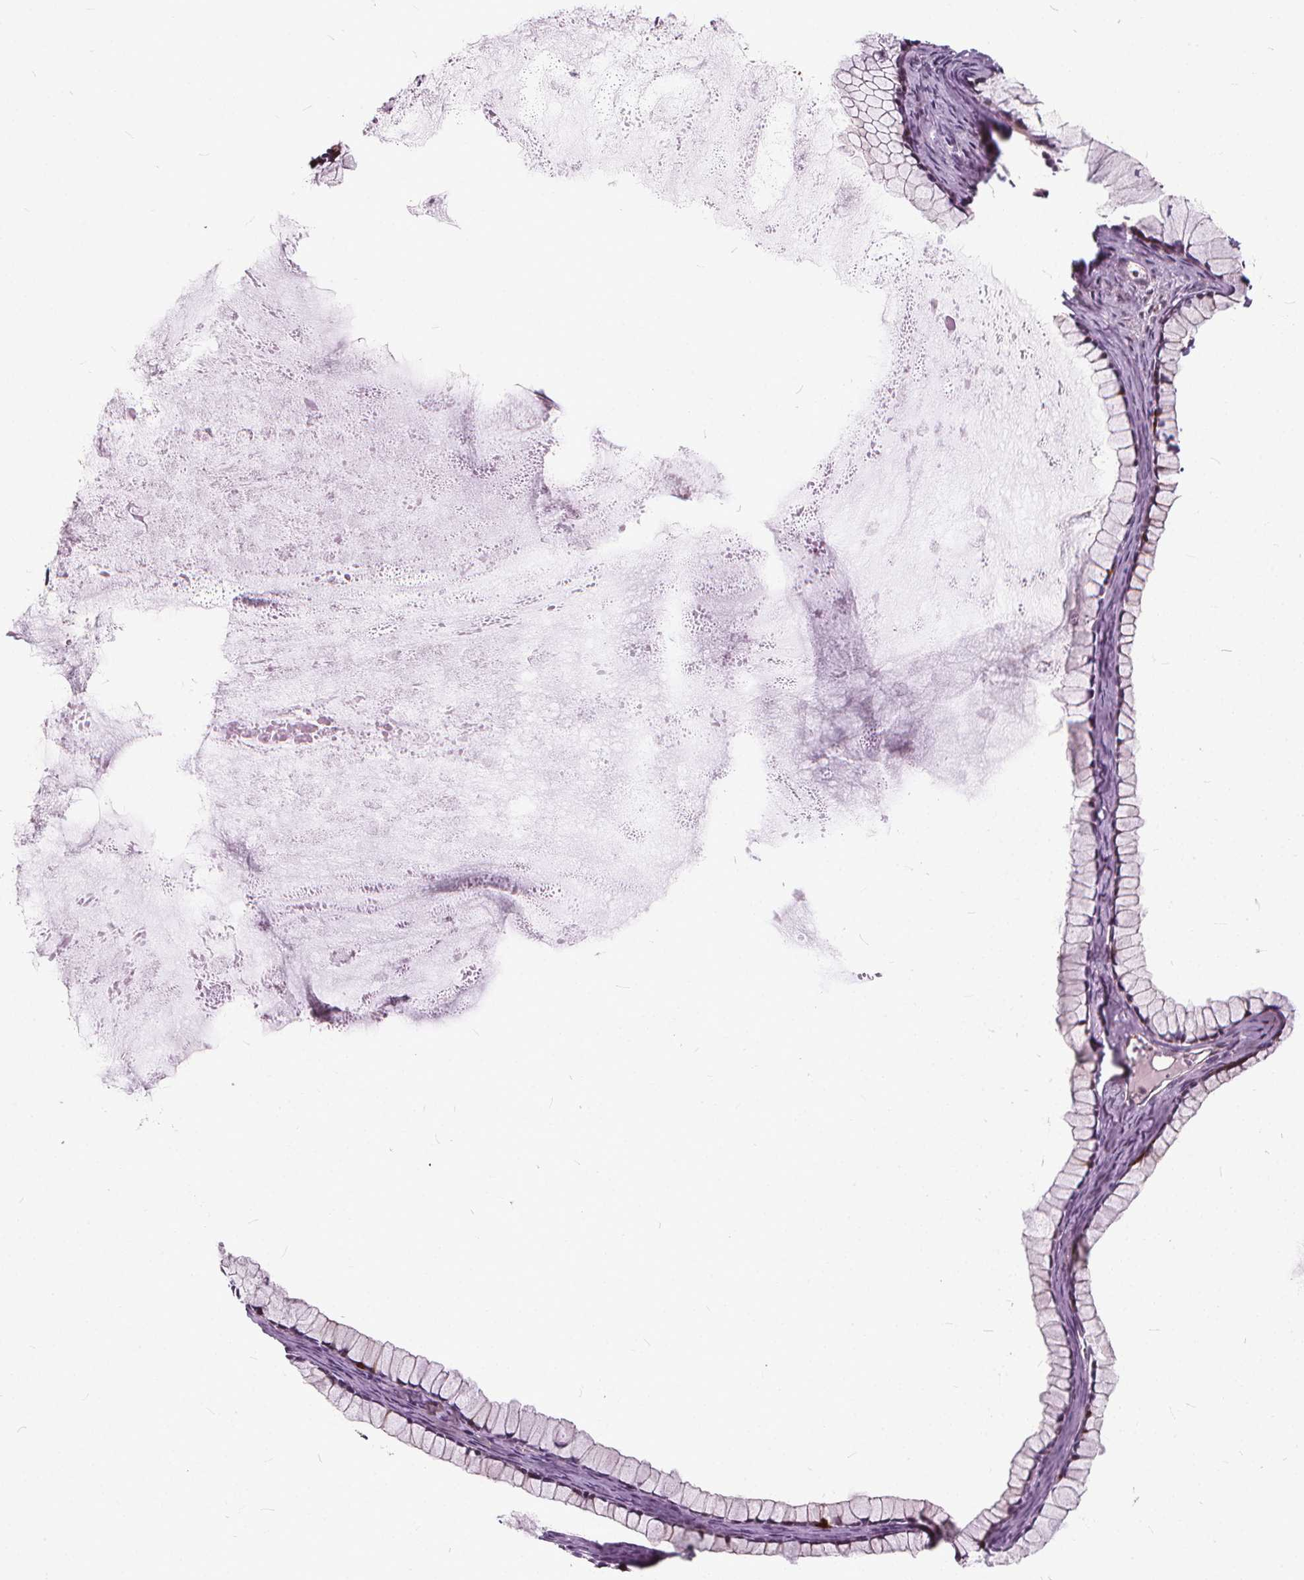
{"staining": {"intensity": "moderate", "quantity": ">75%", "location": "cytoplasmic/membranous"}, "tissue": "ovarian cancer", "cell_type": "Tumor cells", "image_type": "cancer", "snomed": [{"axis": "morphology", "description": "Cystadenocarcinoma, mucinous, NOS"}, {"axis": "topography", "description": "Ovary"}], "caption": "Ovarian cancer (mucinous cystadenocarcinoma) stained with immunohistochemistry (IHC) shows moderate cytoplasmic/membranous positivity in approximately >75% of tumor cells.", "gene": "INPP5E", "patient": {"sex": "female", "age": 41}}